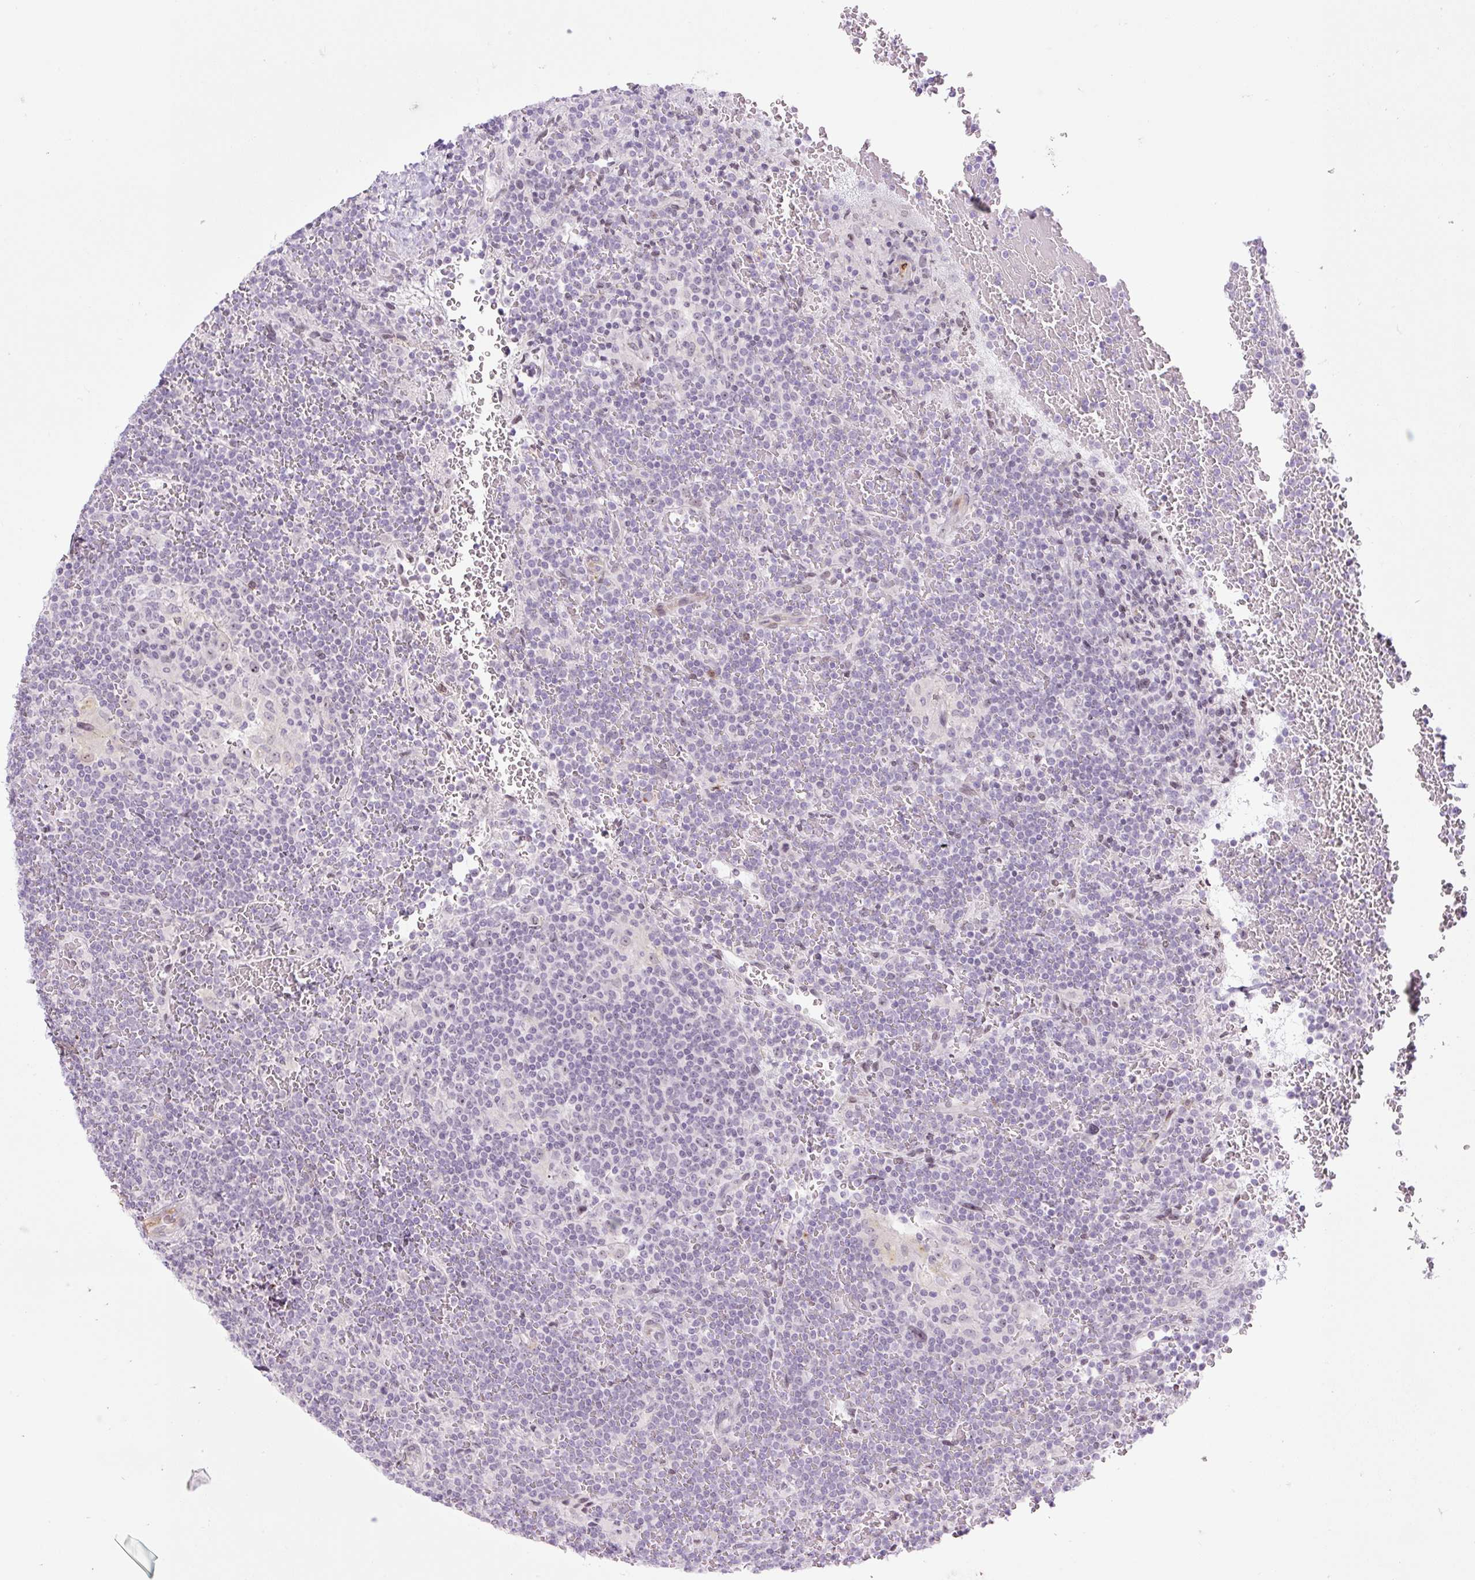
{"staining": {"intensity": "negative", "quantity": "none", "location": "none"}, "tissue": "lymphoma", "cell_type": "Tumor cells", "image_type": "cancer", "snomed": [{"axis": "morphology", "description": "Malignant lymphoma, non-Hodgkin's type, Low grade"}, {"axis": "topography", "description": "Spleen"}], "caption": "Tumor cells are negative for brown protein staining in low-grade malignant lymphoma, non-Hodgkin's type.", "gene": "ZNF417", "patient": {"sex": "female", "age": 19}}